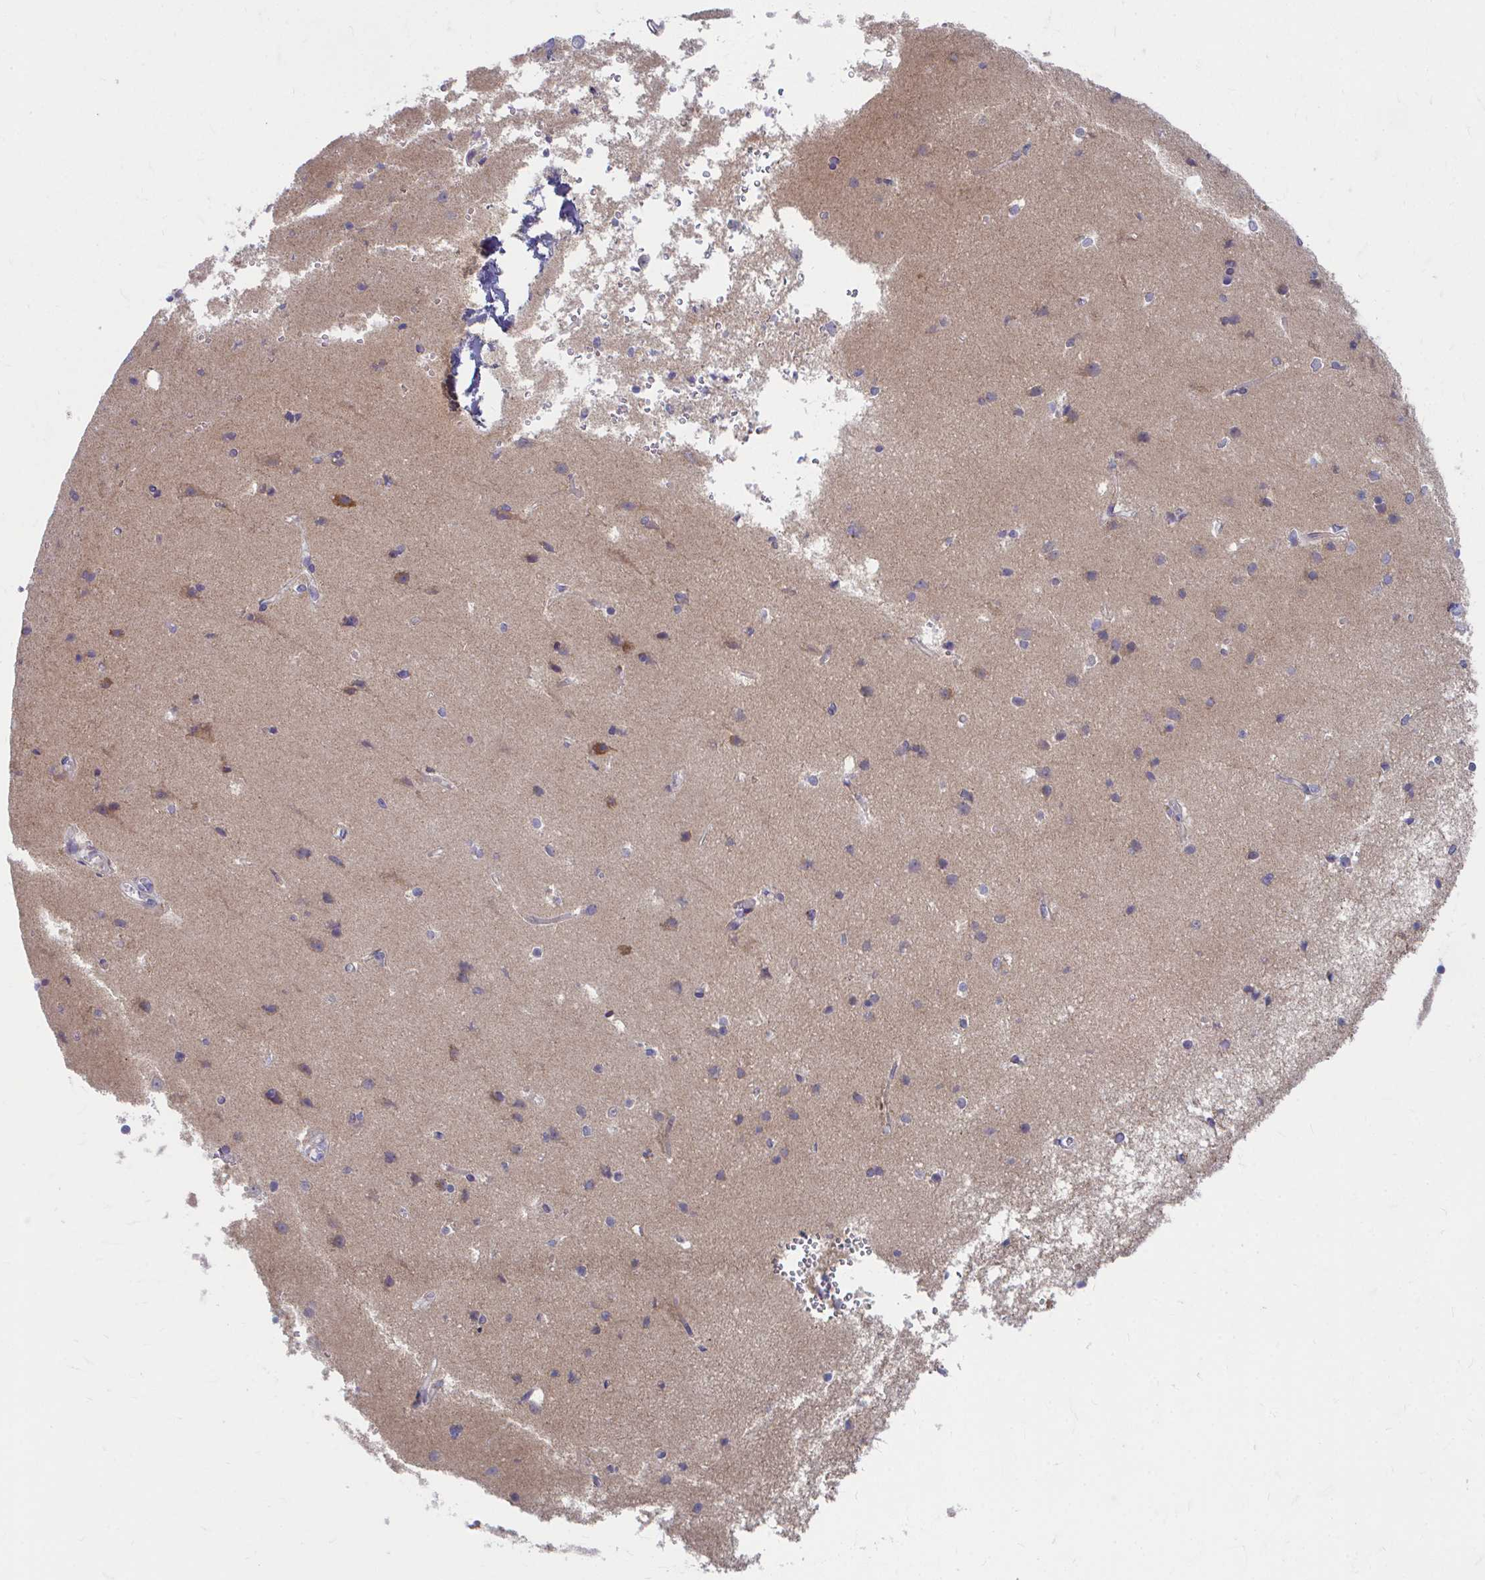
{"staining": {"intensity": "weak", "quantity": "<25%", "location": "cytoplasmic/membranous"}, "tissue": "cerebral cortex", "cell_type": "Endothelial cells", "image_type": "normal", "snomed": [{"axis": "morphology", "description": "Normal tissue, NOS"}, {"axis": "topography", "description": "Cerebral cortex"}], "caption": "DAB immunohistochemical staining of normal human cerebral cortex demonstrates no significant positivity in endothelial cells.", "gene": "PEX3", "patient": {"sex": "male", "age": 37}}